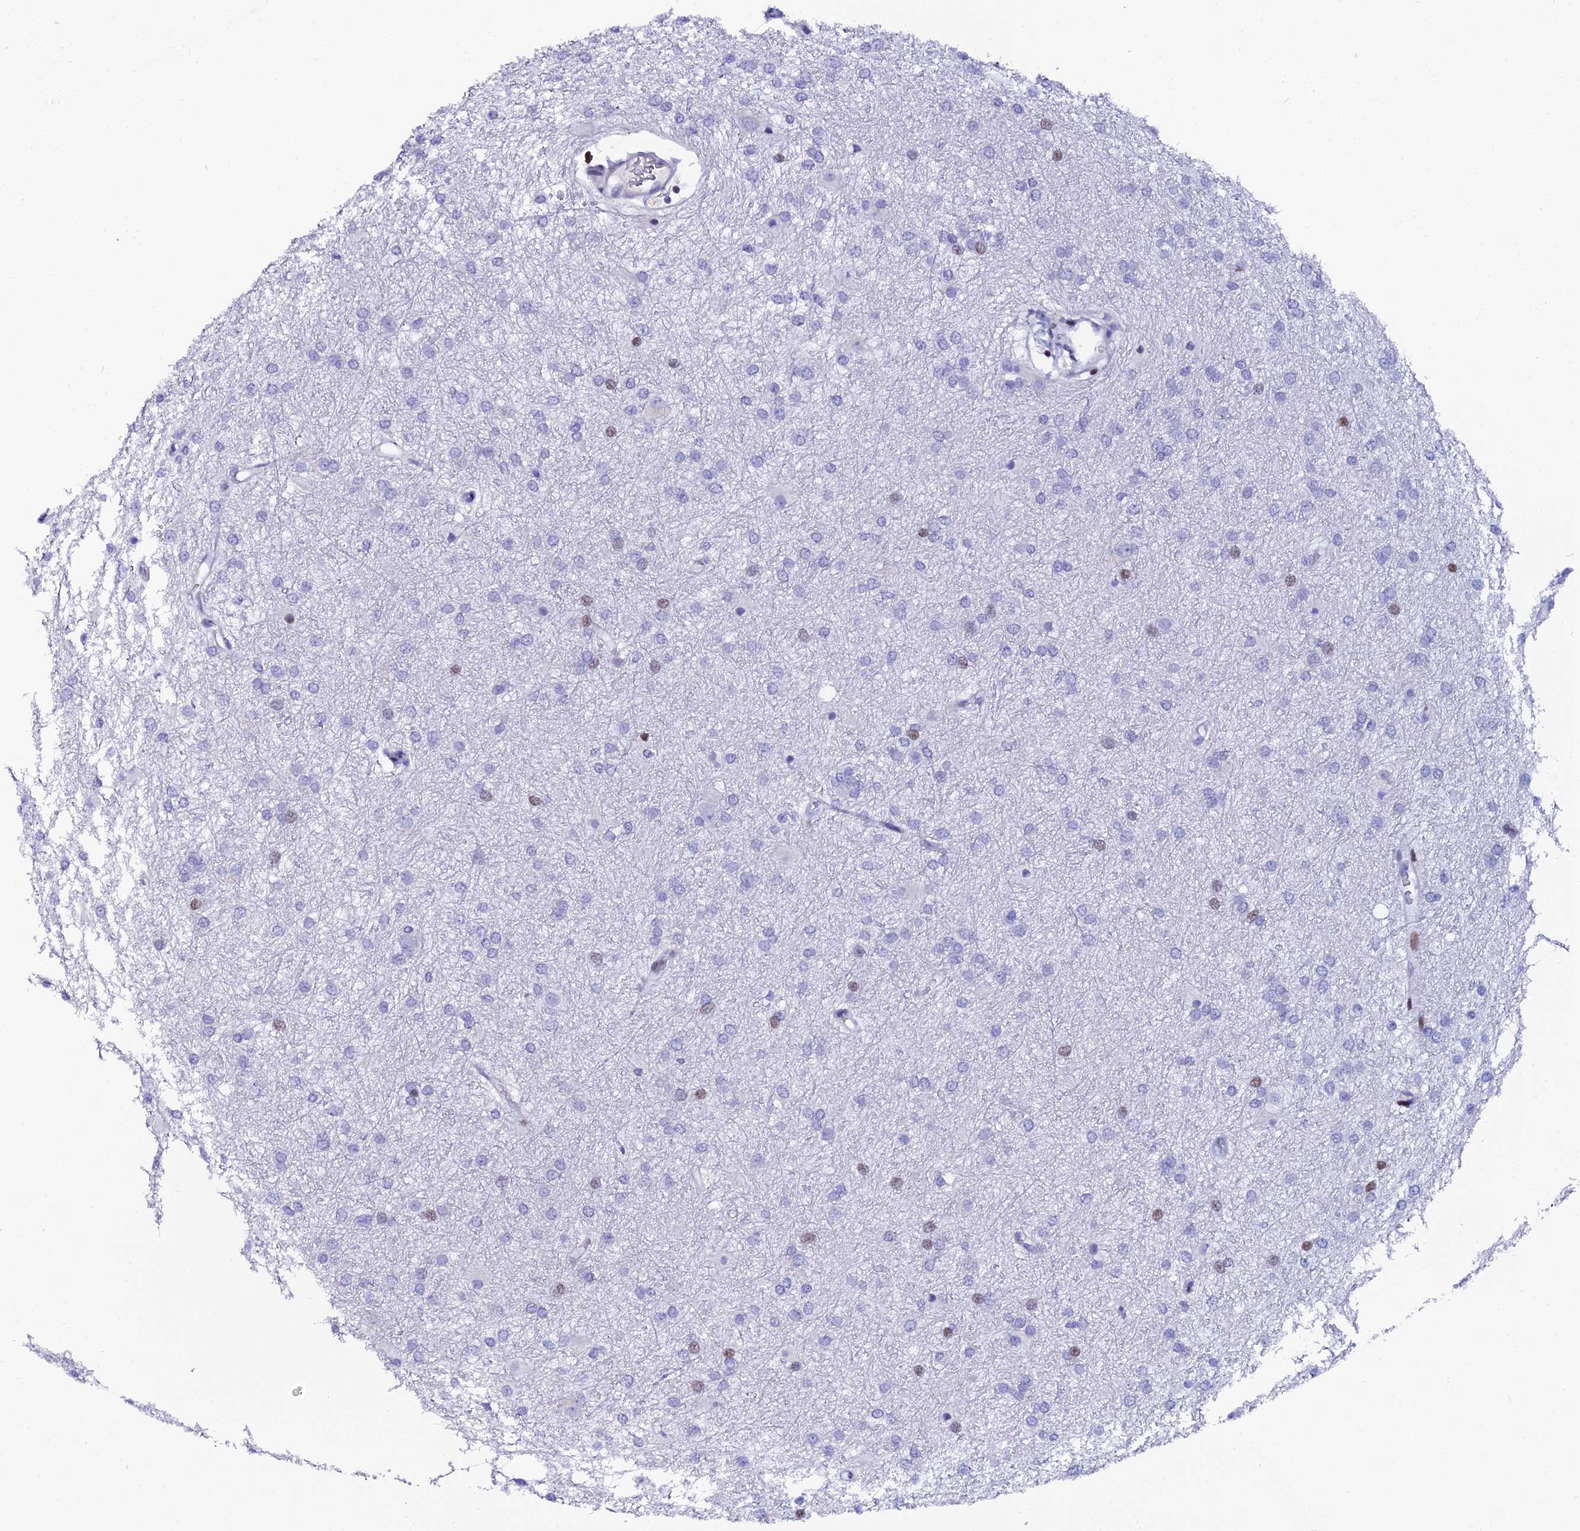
{"staining": {"intensity": "moderate", "quantity": "<25%", "location": "nuclear"}, "tissue": "glioma", "cell_type": "Tumor cells", "image_type": "cancer", "snomed": [{"axis": "morphology", "description": "Glioma, malignant, High grade"}, {"axis": "topography", "description": "Brain"}], "caption": "Malignant glioma (high-grade) tissue shows moderate nuclear positivity in about <25% of tumor cells", "gene": "MYNN", "patient": {"sex": "female", "age": 50}}